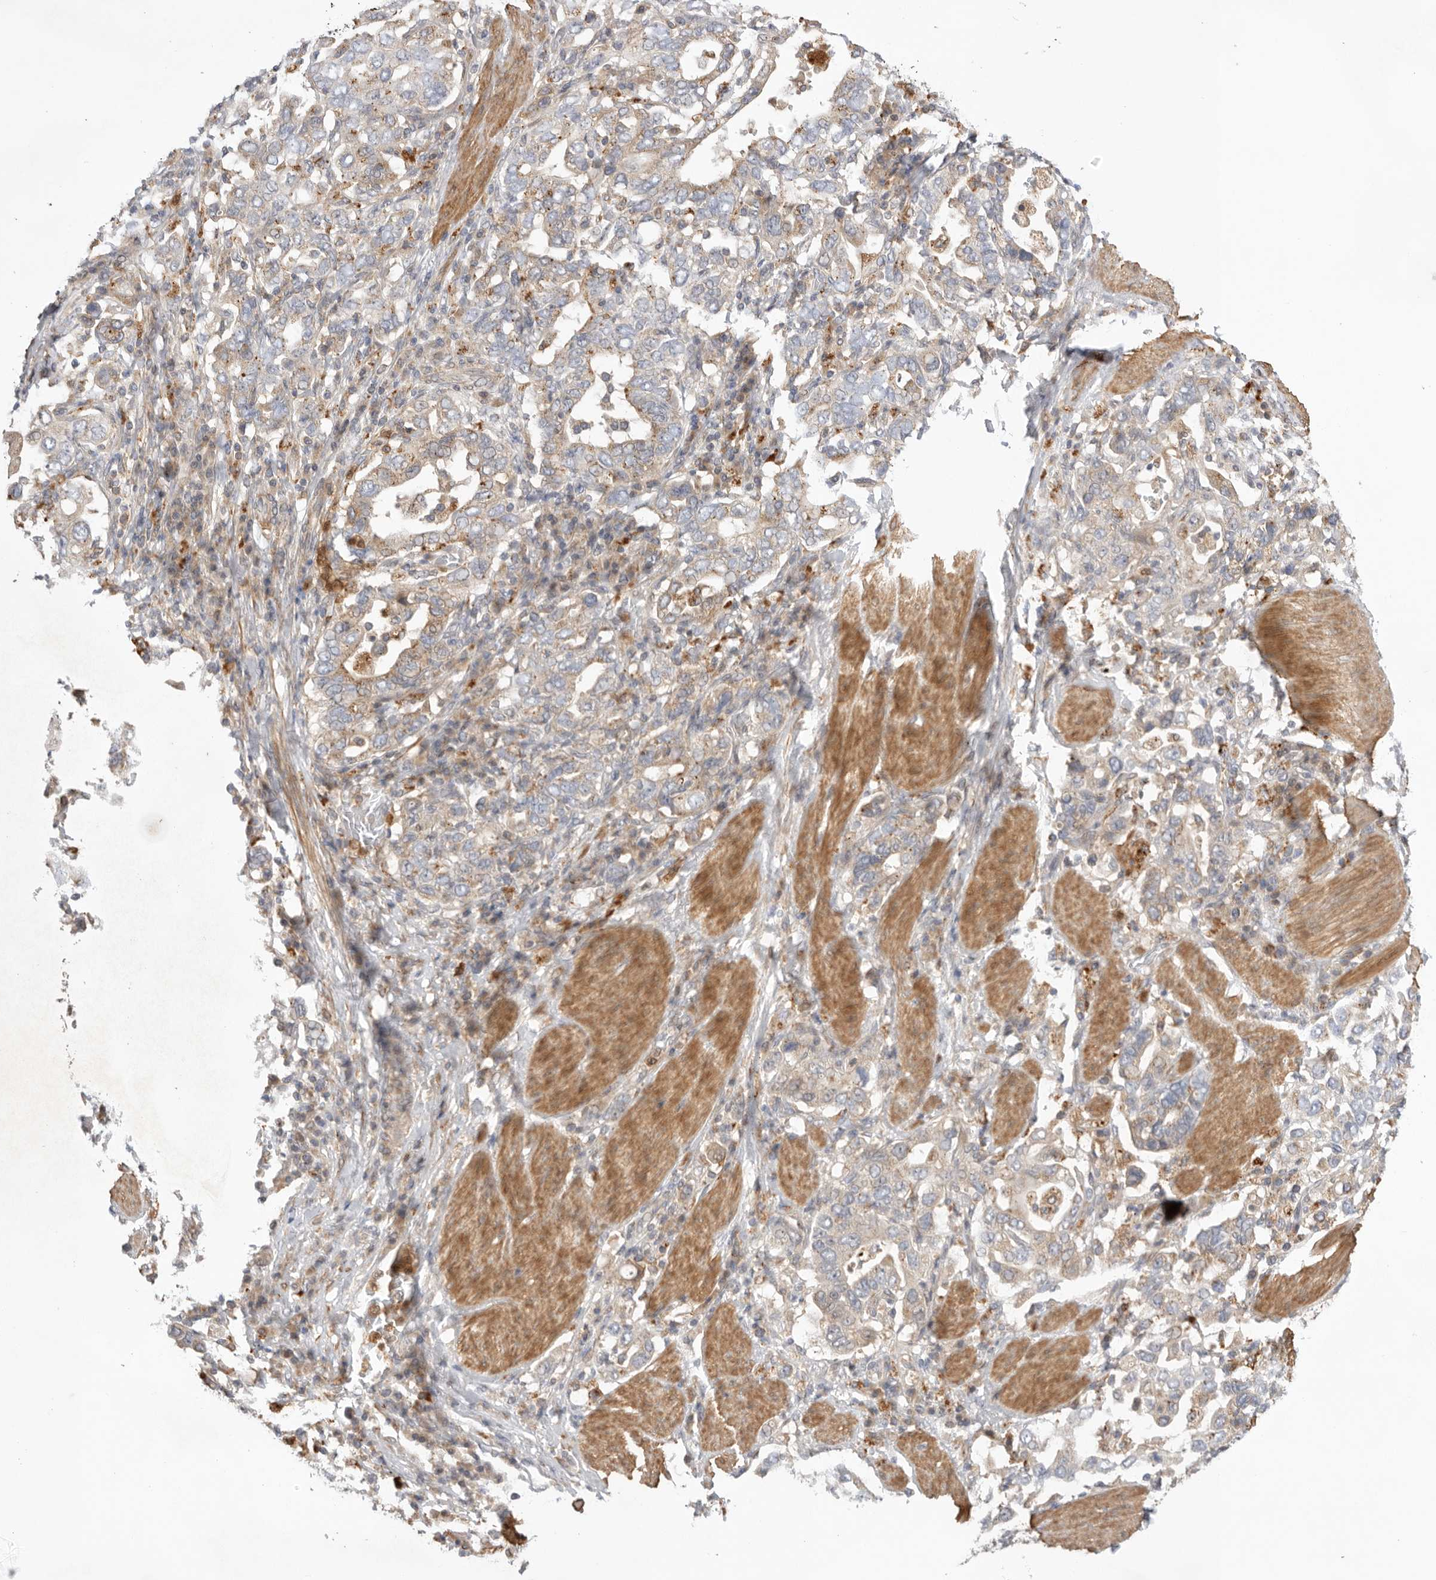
{"staining": {"intensity": "weak", "quantity": "<25%", "location": "cytoplasmic/membranous"}, "tissue": "stomach cancer", "cell_type": "Tumor cells", "image_type": "cancer", "snomed": [{"axis": "morphology", "description": "Adenocarcinoma, NOS"}, {"axis": "topography", "description": "Stomach, upper"}], "caption": "Immunohistochemistry (IHC) of human stomach cancer shows no staining in tumor cells. (Stains: DAB immunohistochemistry with hematoxylin counter stain, Microscopy: brightfield microscopy at high magnification).", "gene": "GNE", "patient": {"sex": "male", "age": 62}}